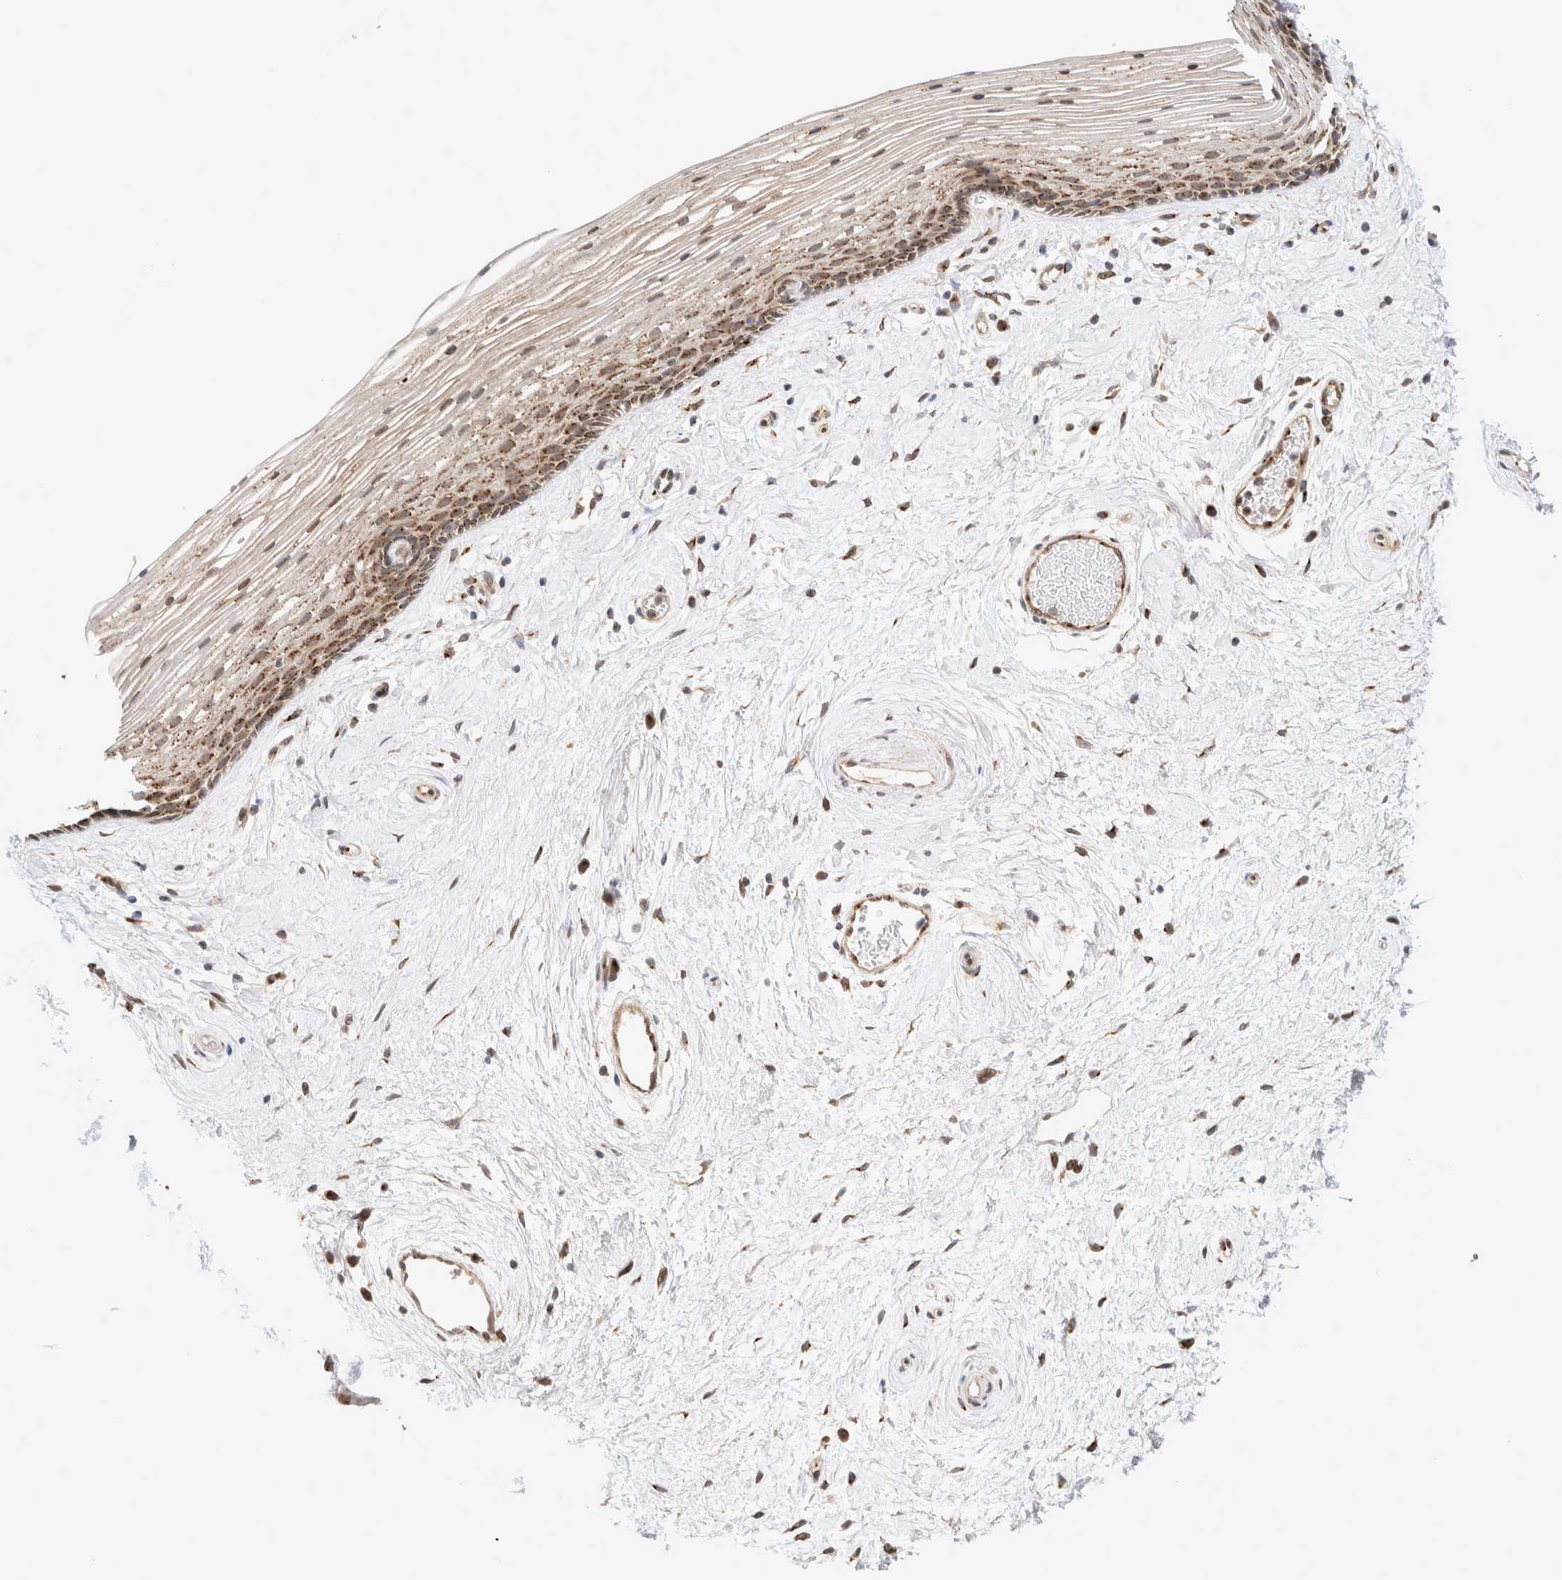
{"staining": {"intensity": "moderate", "quantity": ">75%", "location": "cytoplasmic/membranous"}, "tissue": "vagina", "cell_type": "Squamous epithelial cells", "image_type": "normal", "snomed": [{"axis": "morphology", "description": "Normal tissue, NOS"}, {"axis": "topography", "description": "Vagina"}], "caption": "A photomicrograph of vagina stained for a protein exhibits moderate cytoplasmic/membranous brown staining in squamous epithelial cells. (DAB = brown stain, brightfield microscopy at high magnification).", "gene": "GCN1", "patient": {"sex": "female", "age": 46}}